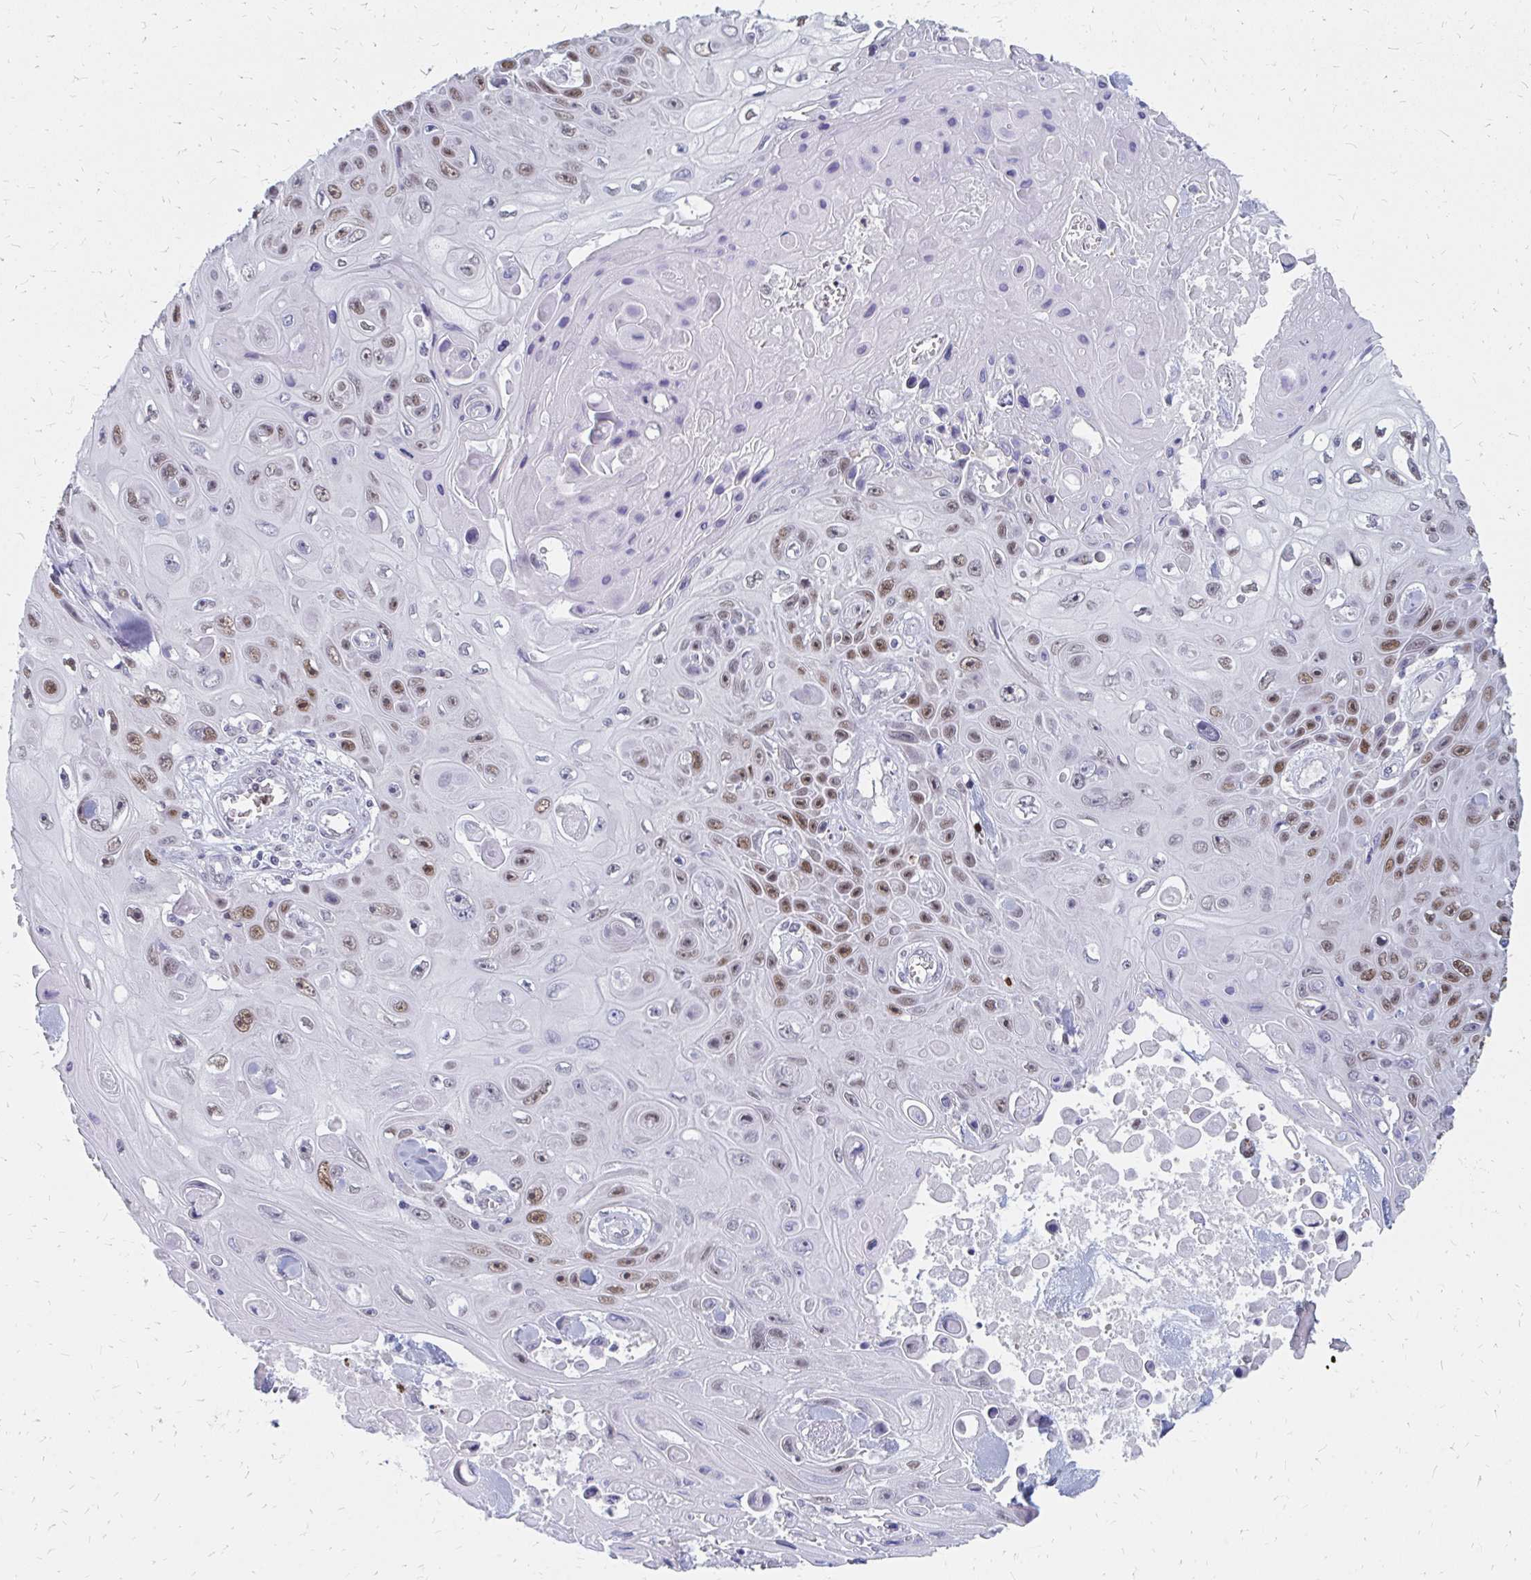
{"staining": {"intensity": "moderate", "quantity": ">75%", "location": "nuclear"}, "tissue": "skin cancer", "cell_type": "Tumor cells", "image_type": "cancer", "snomed": [{"axis": "morphology", "description": "Squamous cell carcinoma, NOS"}, {"axis": "topography", "description": "Skin"}], "caption": "Immunohistochemistry (IHC) micrograph of neoplastic tissue: human skin squamous cell carcinoma stained using immunohistochemistry (IHC) exhibits medium levels of moderate protein expression localized specifically in the nuclear of tumor cells, appearing as a nuclear brown color.", "gene": "PLK3", "patient": {"sex": "male", "age": 82}}